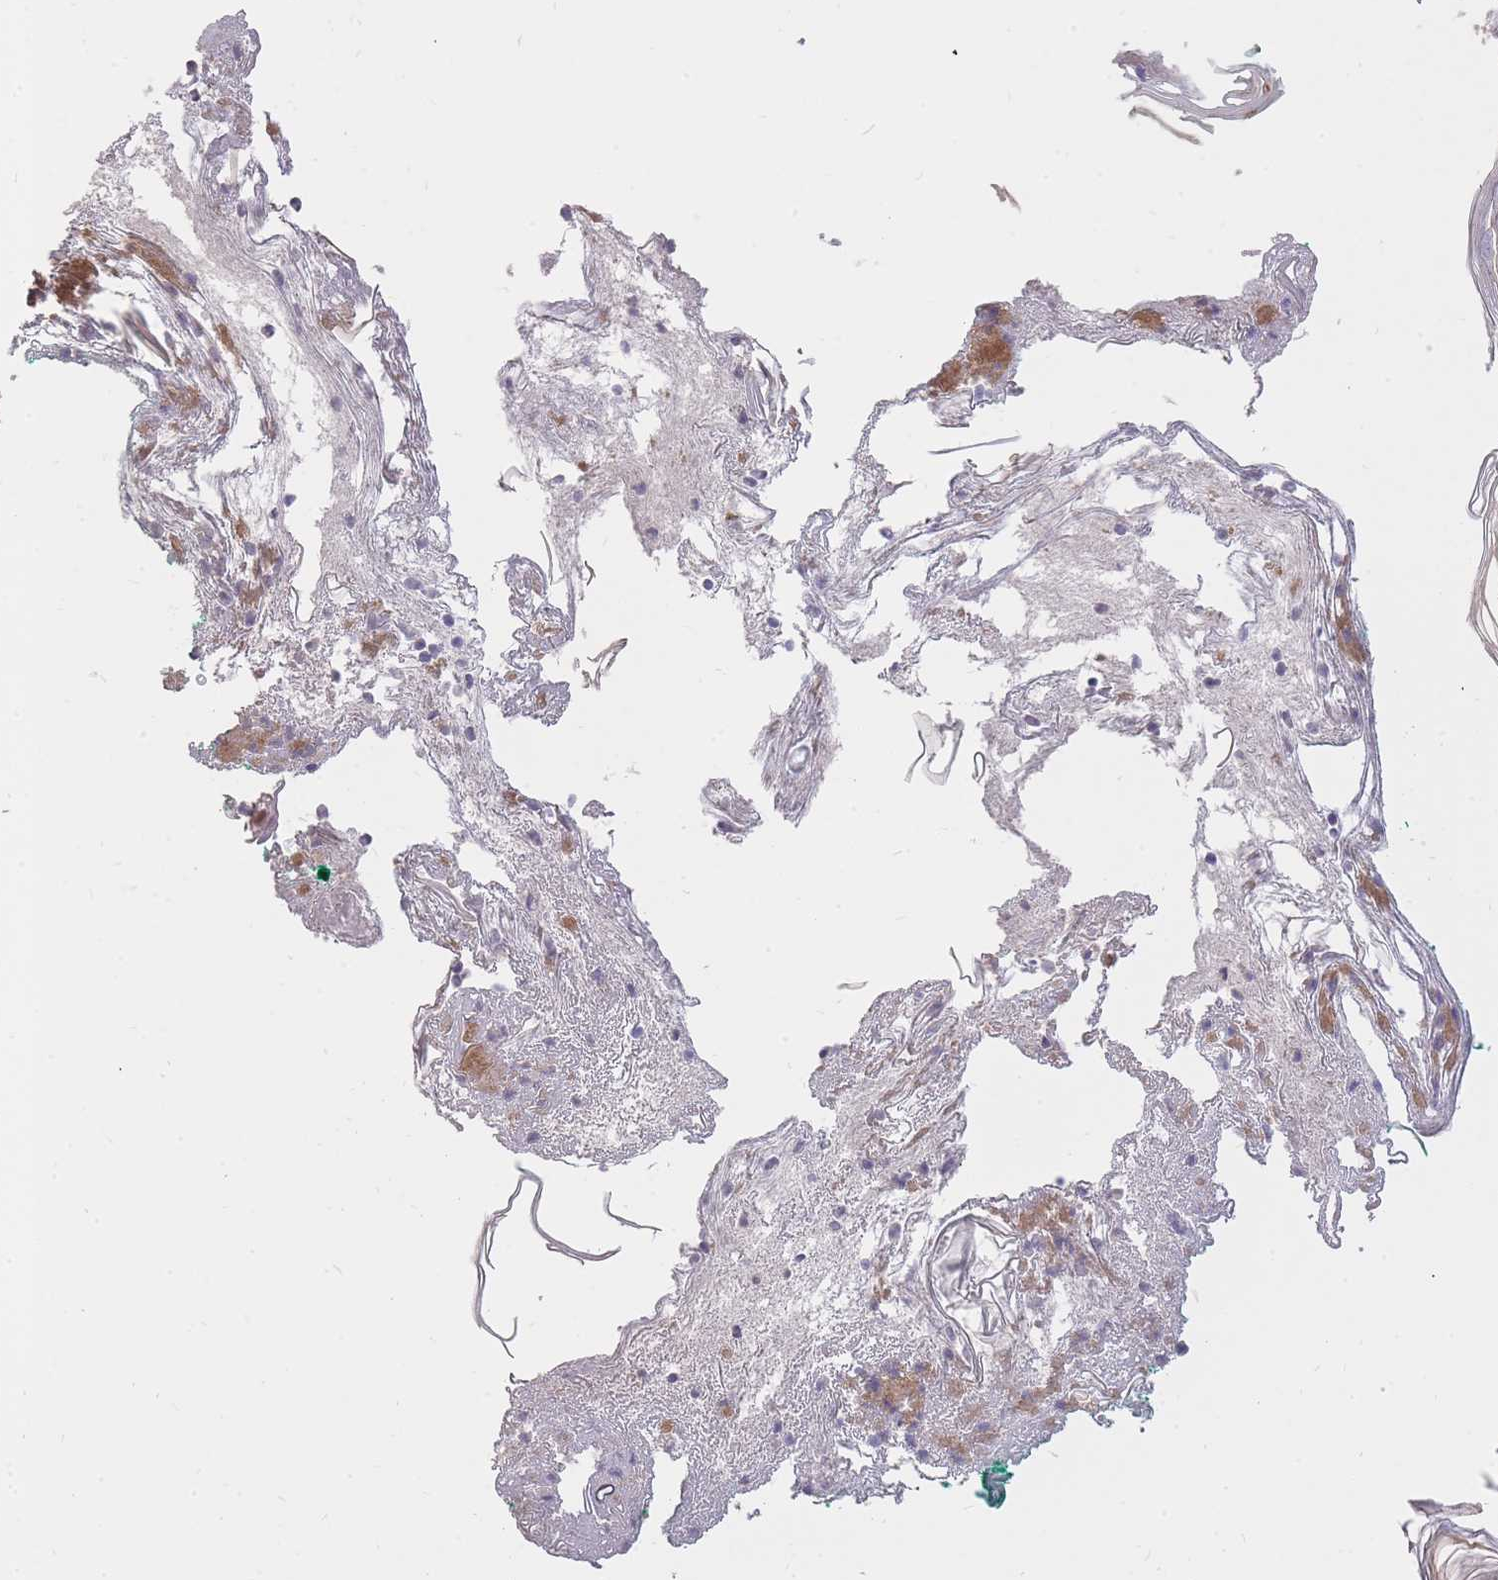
{"staining": {"intensity": "negative", "quantity": "none", "location": "none"}, "tissue": "skin", "cell_type": "Fibroblasts", "image_type": "normal", "snomed": [{"axis": "morphology", "description": "Normal tissue, NOS"}, {"axis": "morphology", "description": "Malignant melanoma, NOS"}, {"axis": "topography", "description": "Skin"}], "caption": "An IHC micrograph of normal skin is shown. There is no staining in fibroblasts of skin.", "gene": "FRG2B", "patient": {"sex": "male", "age": 80}}